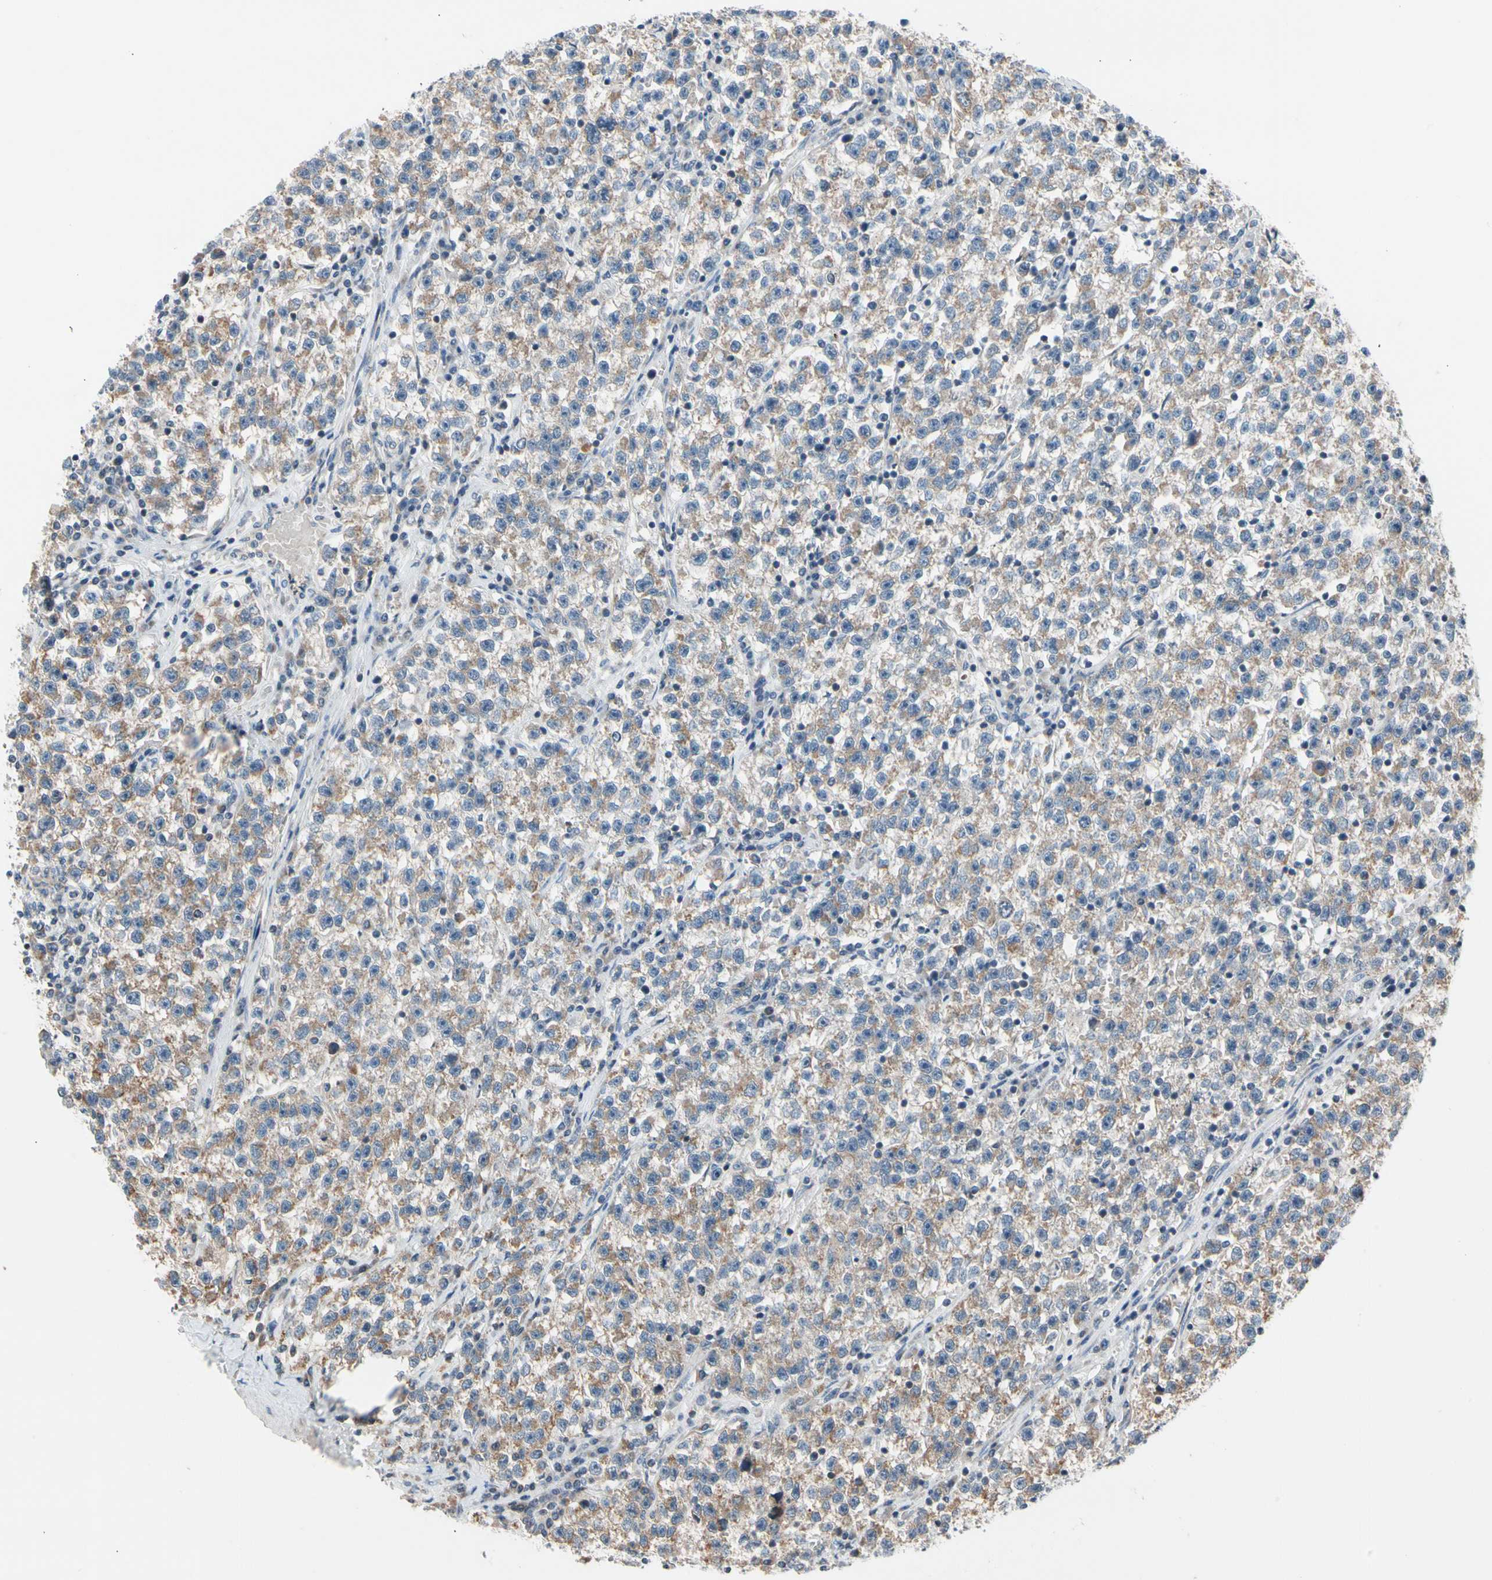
{"staining": {"intensity": "weak", "quantity": ">75%", "location": "cytoplasmic/membranous"}, "tissue": "testis cancer", "cell_type": "Tumor cells", "image_type": "cancer", "snomed": [{"axis": "morphology", "description": "Seminoma, NOS"}, {"axis": "topography", "description": "Testis"}], "caption": "IHC of human testis seminoma reveals low levels of weak cytoplasmic/membranous staining in approximately >75% of tumor cells. The protein of interest is stained brown, and the nuclei are stained in blue (DAB IHC with brightfield microscopy, high magnification).", "gene": "SOX30", "patient": {"sex": "male", "age": 22}}